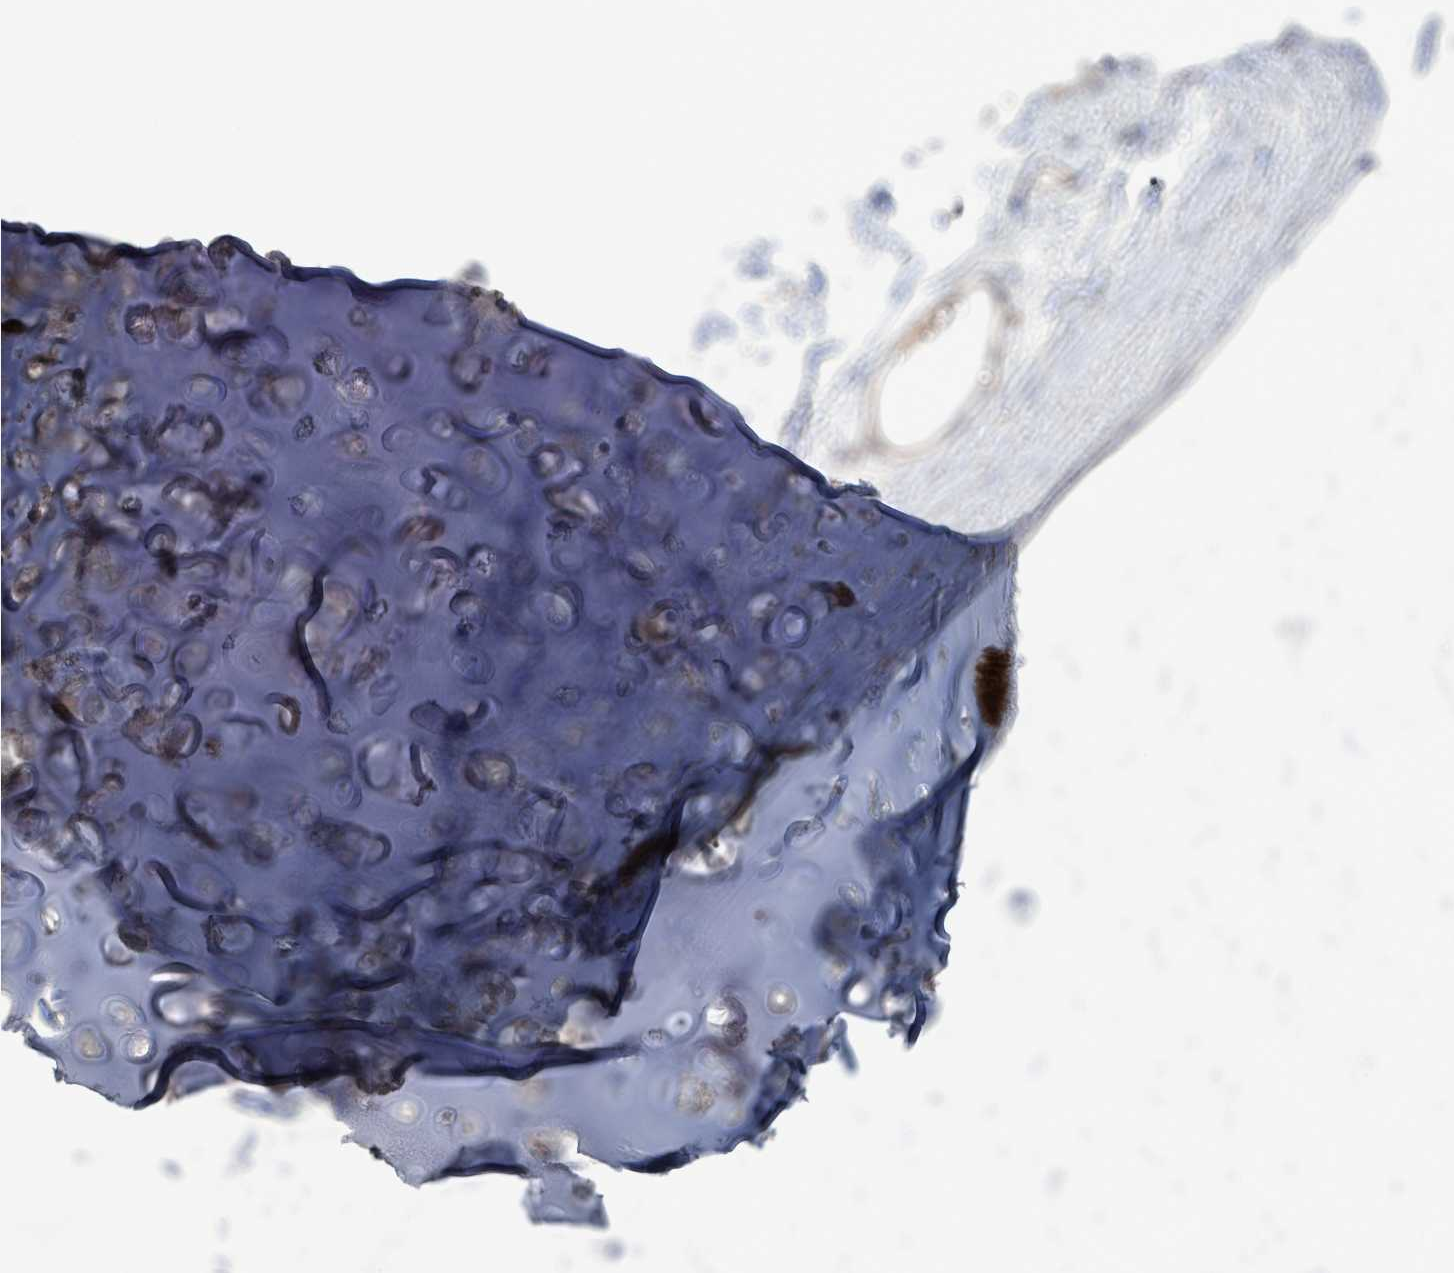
{"staining": {"intensity": "weak", "quantity": "25%-75%", "location": "cytoplasmic/membranous"}, "tissue": "soft tissue", "cell_type": "Chondrocytes", "image_type": "normal", "snomed": [{"axis": "morphology", "description": "Normal tissue, NOS"}, {"axis": "topography", "description": "Lymph node"}, {"axis": "topography", "description": "Cartilage tissue"}, {"axis": "topography", "description": "Bronchus"}], "caption": "Weak cytoplasmic/membranous protein positivity is appreciated in about 25%-75% of chondrocytes in soft tissue. (Stains: DAB in brown, nuclei in blue, Microscopy: brightfield microscopy at high magnification).", "gene": "LILRA4", "patient": {"sex": "female", "age": 70}}